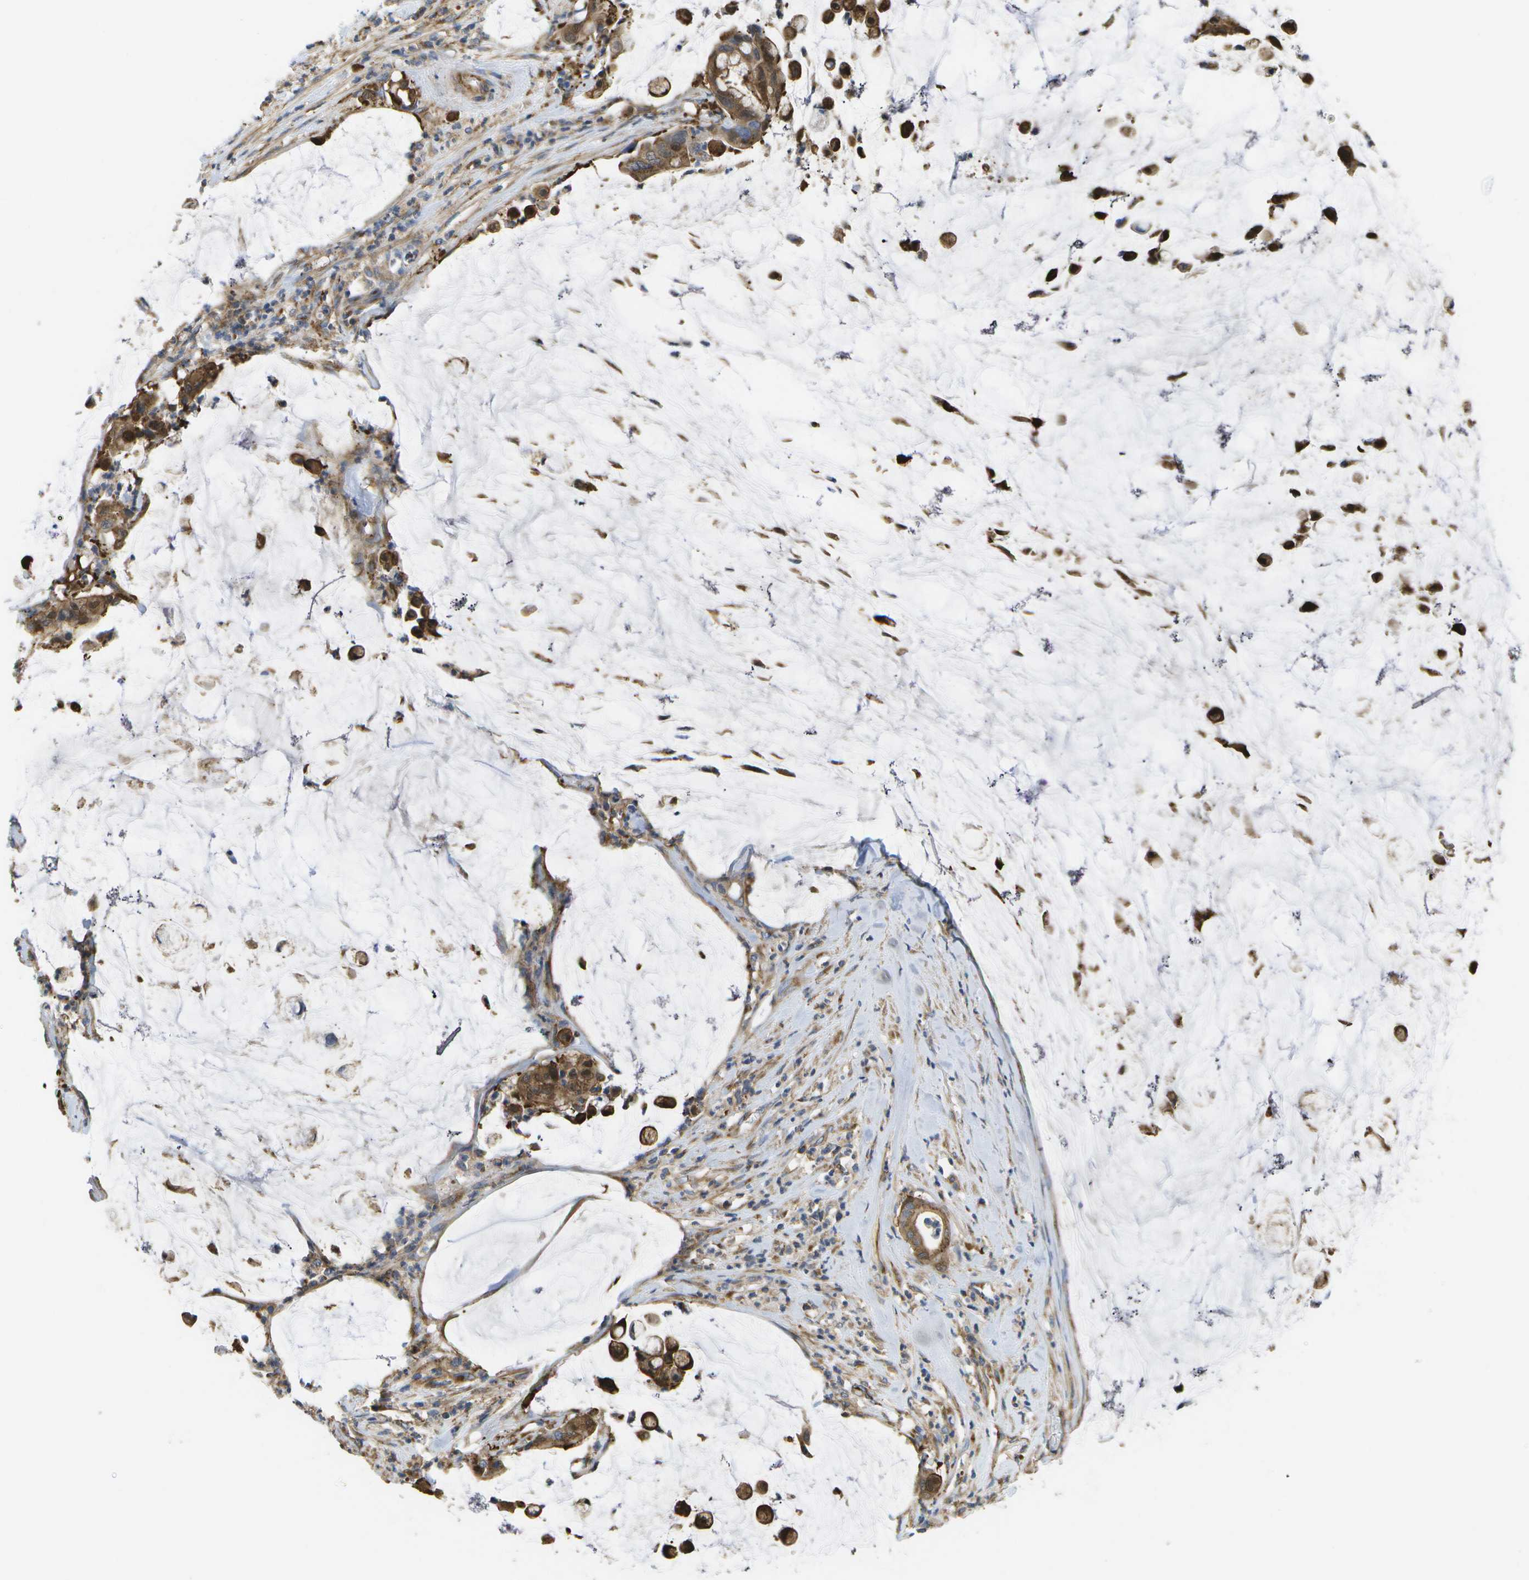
{"staining": {"intensity": "moderate", "quantity": ">75%", "location": "cytoplasmic/membranous"}, "tissue": "pancreatic cancer", "cell_type": "Tumor cells", "image_type": "cancer", "snomed": [{"axis": "morphology", "description": "Adenocarcinoma, NOS"}, {"axis": "topography", "description": "Pancreas"}], "caption": "An immunohistochemistry image of neoplastic tissue is shown. Protein staining in brown shows moderate cytoplasmic/membranous positivity in pancreatic cancer within tumor cells. (brown staining indicates protein expression, while blue staining denotes nuclei).", "gene": "BST2", "patient": {"sex": "male", "age": 41}}